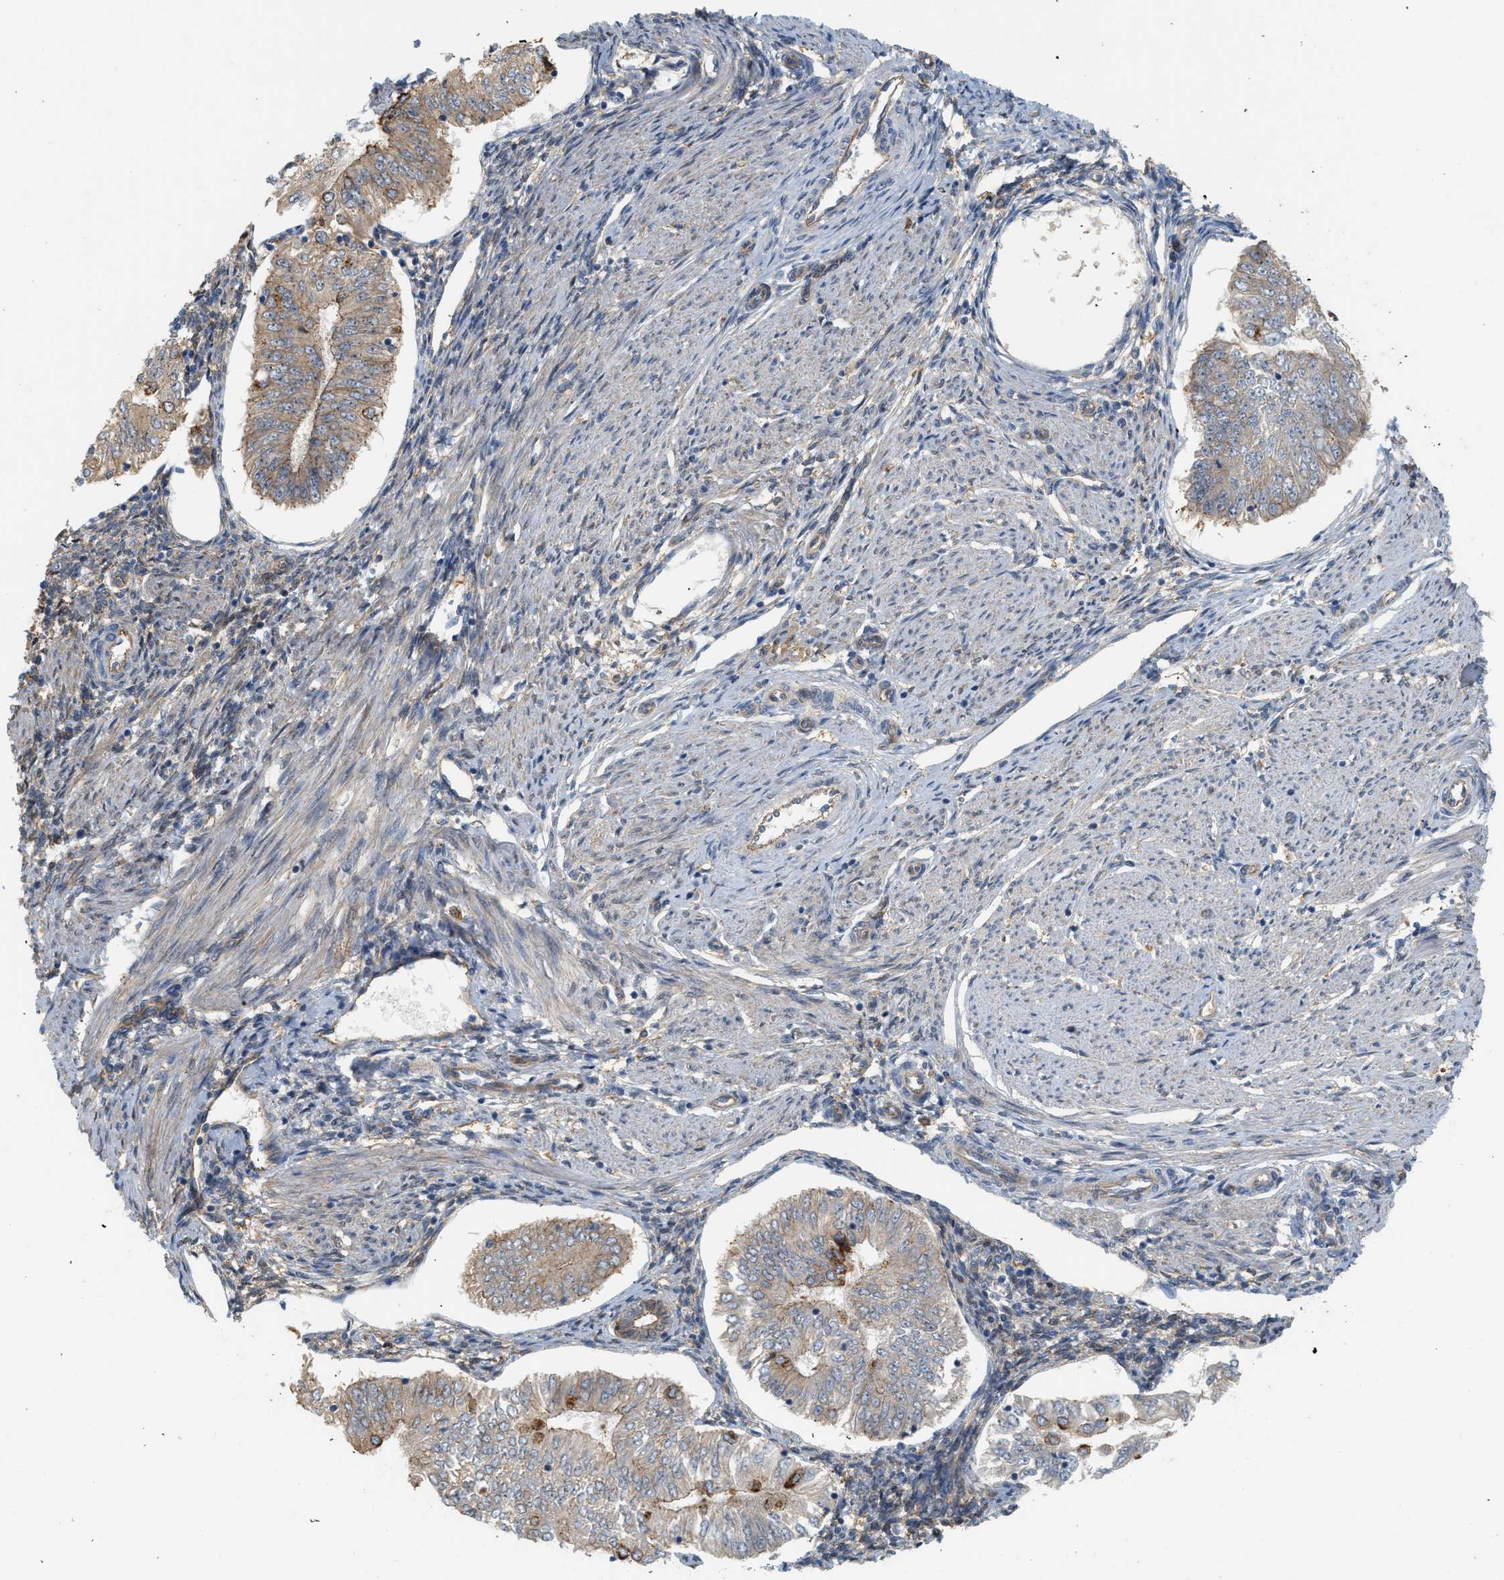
{"staining": {"intensity": "weak", "quantity": ">75%", "location": "cytoplasmic/membranous"}, "tissue": "endometrial cancer", "cell_type": "Tumor cells", "image_type": "cancer", "snomed": [{"axis": "morphology", "description": "Adenocarcinoma, NOS"}, {"axis": "topography", "description": "Endometrium"}], "caption": "This is a photomicrograph of immunohistochemistry staining of endometrial cancer (adenocarcinoma), which shows weak positivity in the cytoplasmic/membranous of tumor cells.", "gene": "CTXN1", "patient": {"sex": "female", "age": 53}}